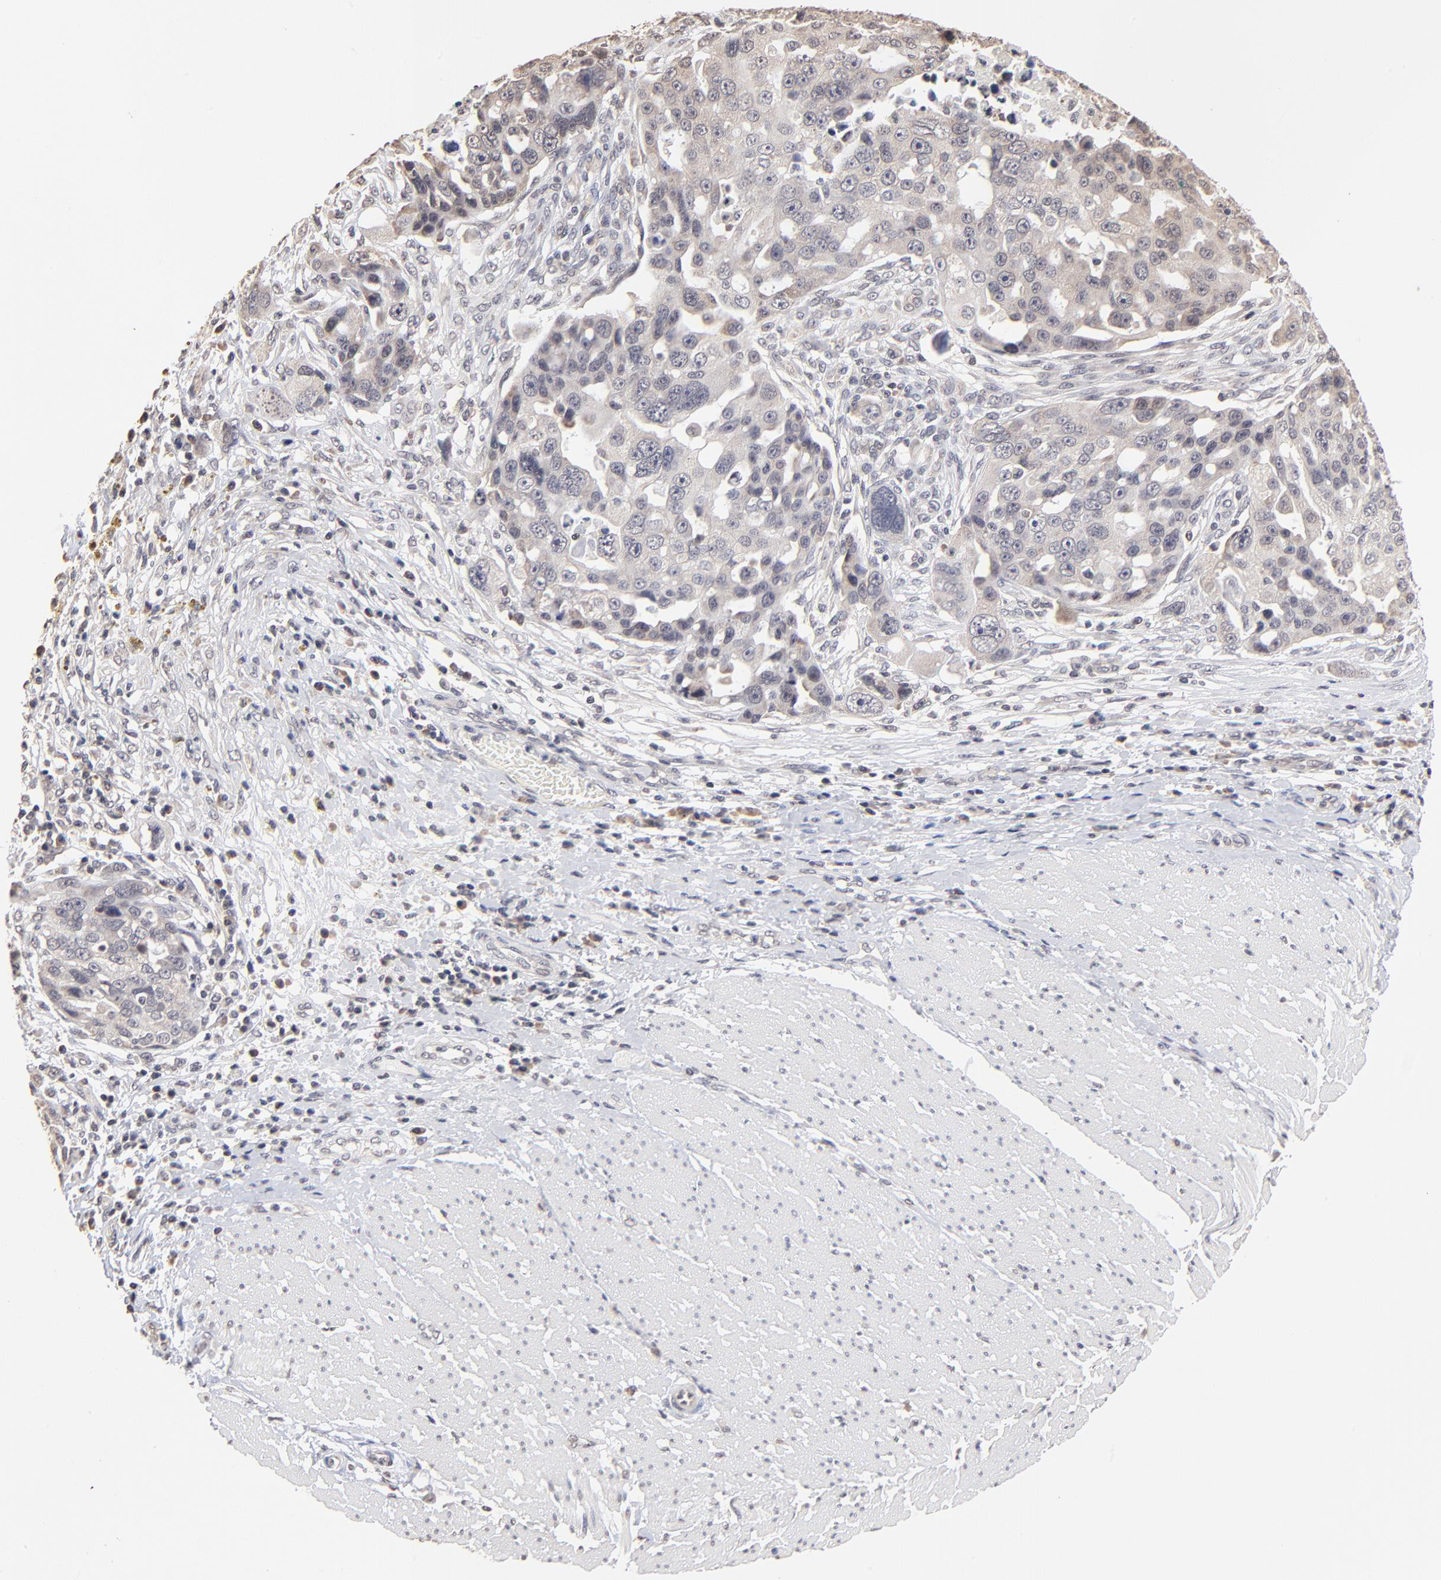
{"staining": {"intensity": "weak", "quantity": ">75%", "location": "cytoplasmic/membranous"}, "tissue": "ovarian cancer", "cell_type": "Tumor cells", "image_type": "cancer", "snomed": [{"axis": "morphology", "description": "Carcinoma, endometroid"}, {"axis": "topography", "description": "Ovary"}], "caption": "Ovarian endometroid carcinoma stained with IHC reveals weak cytoplasmic/membranous positivity in about >75% of tumor cells.", "gene": "BRPF1", "patient": {"sex": "female", "age": 75}}